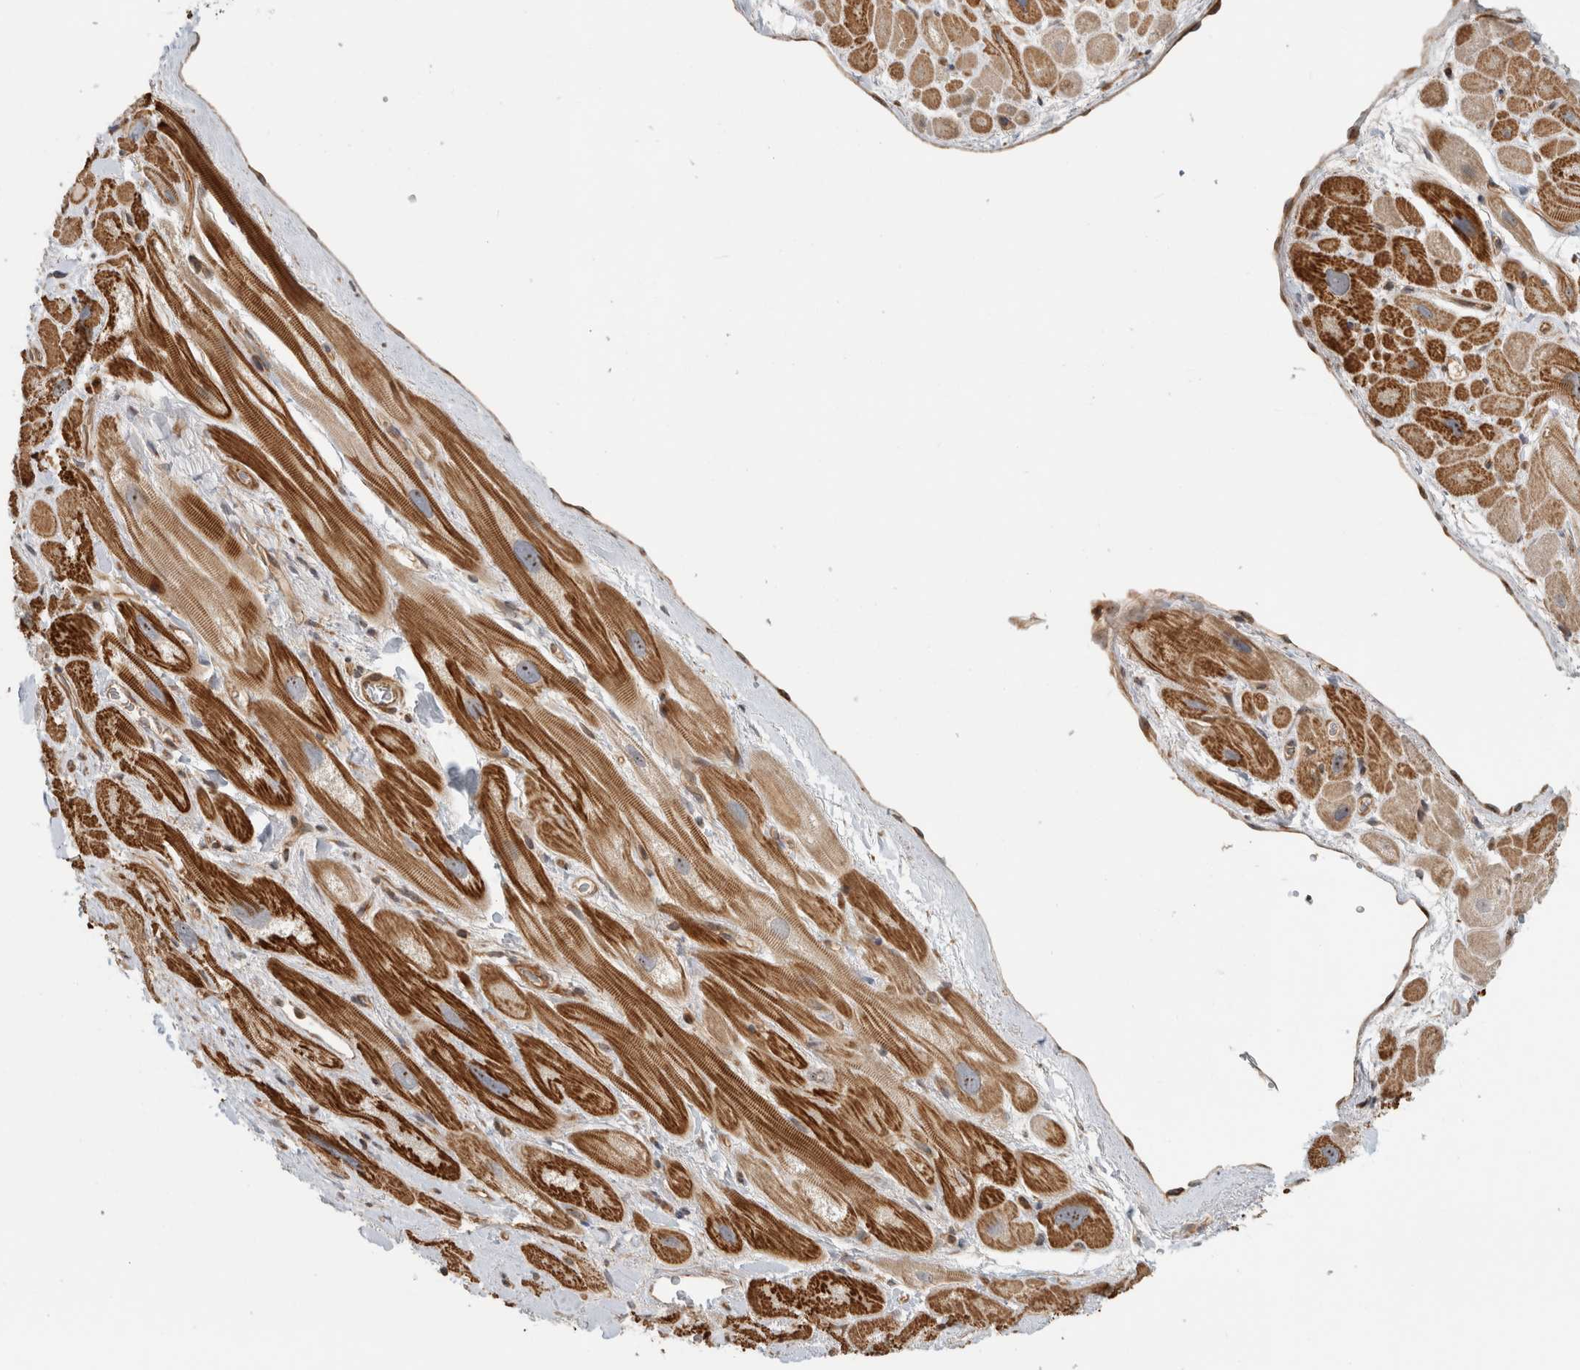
{"staining": {"intensity": "moderate", "quantity": ">75%", "location": "cytoplasmic/membranous,nuclear"}, "tissue": "heart muscle", "cell_type": "Cardiomyocytes", "image_type": "normal", "snomed": [{"axis": "morphology", "description": "Normal tissue, NOS"}, {"axis": "topography", "description": "Heart"}], "caption": "Protein expression analysis of benign heart muscle displays moderate cytoplasmic/membranous,nuclear positivity in about >75% of cardiomyocytes. The staining was performed using DAB, with brown indicating positive protein expression. Nuclei are stained blue with hematoxylin.", "gene": "WASF2", "patient": {"sex": "male", "age": 49}}